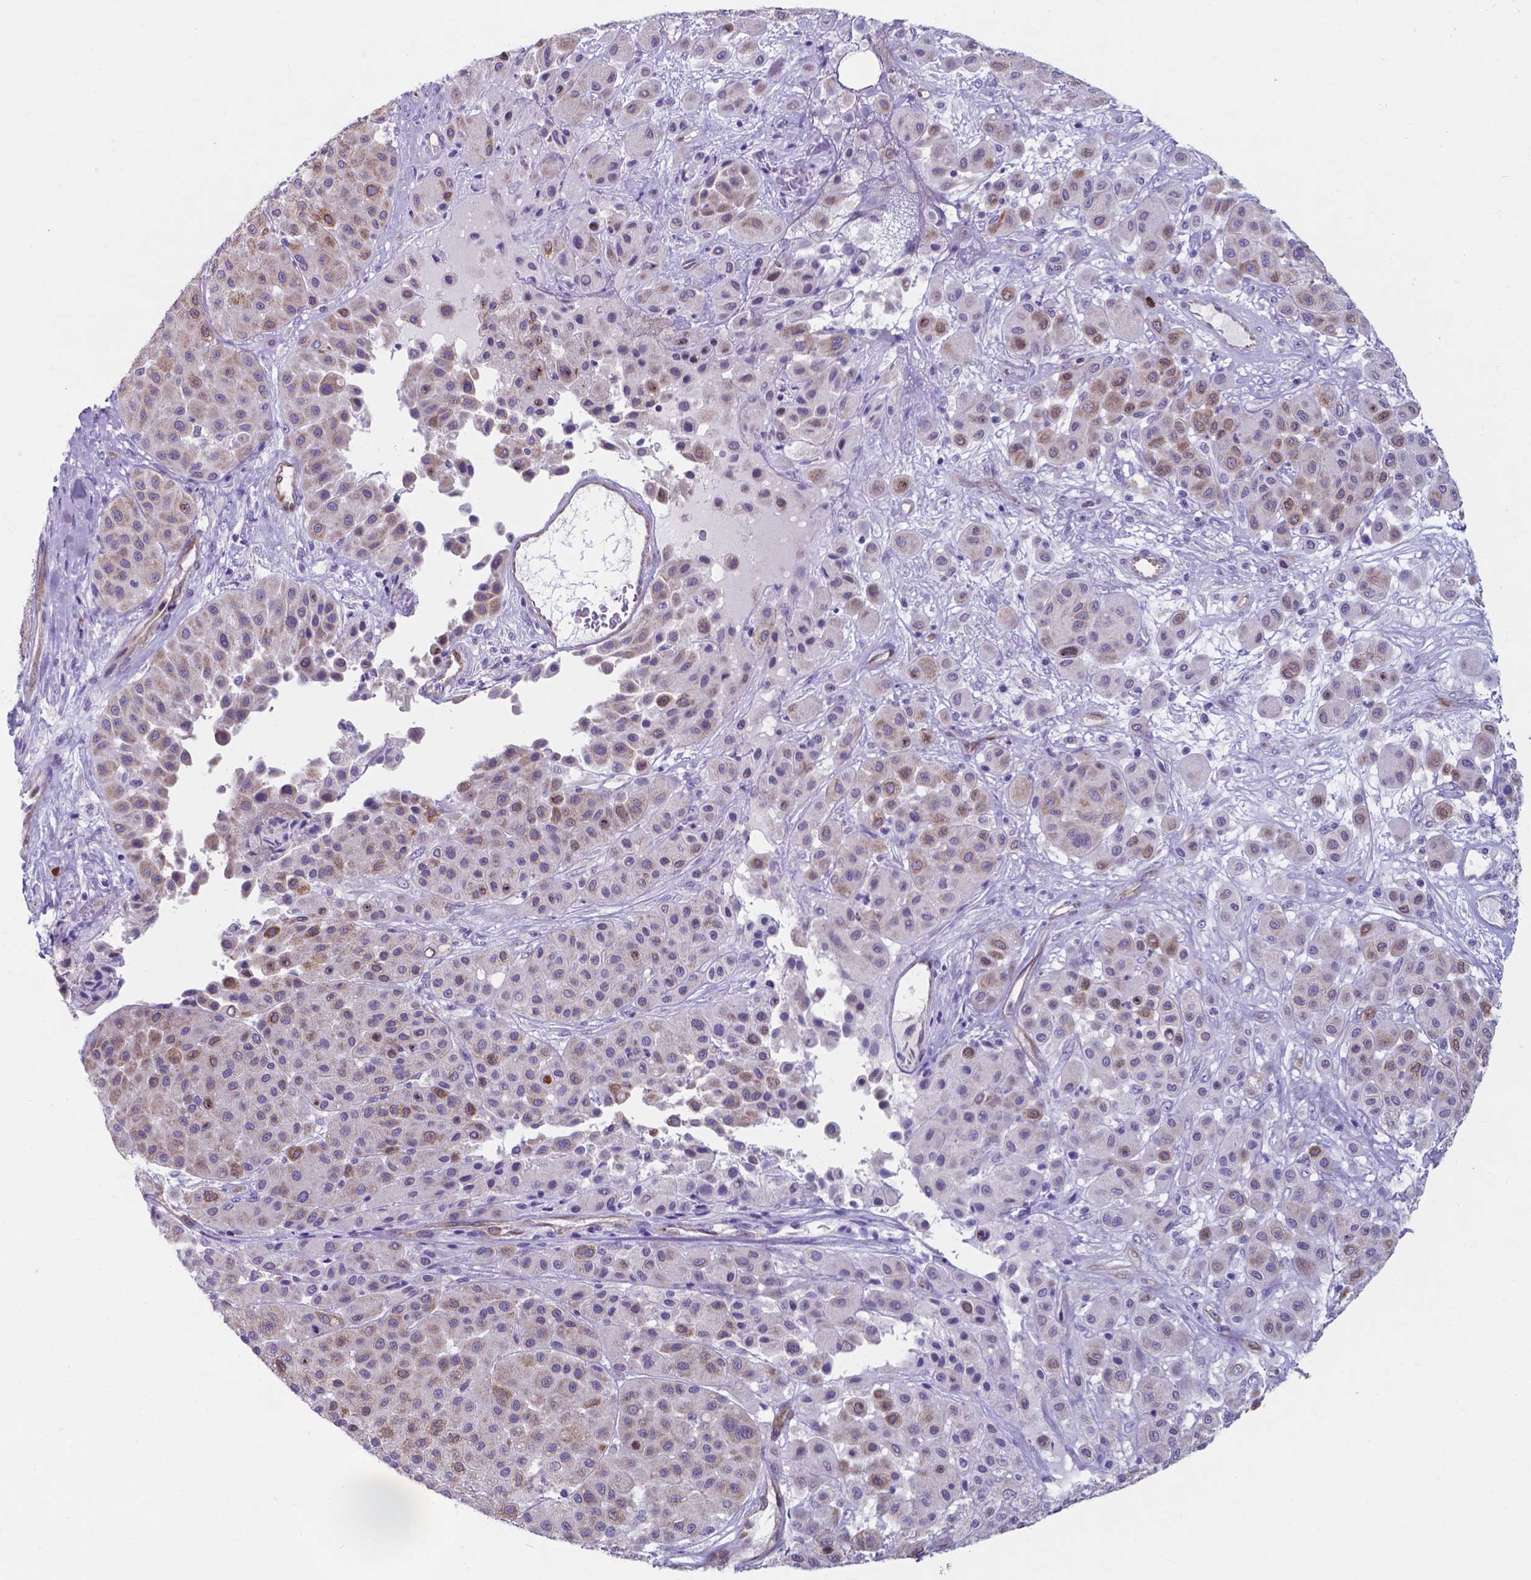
{"staining": {"intensity": "negative", "quantity": "none", "location": "none"}, "tissue": "melanoma", "cell_type": "Tumor cells", "image_type": "cancer", "snomed": [{"axis": "morphology", "description": "Malignant melanoma, Metastatic site"}, {"axis": "topography", "description": "Smooth muscle"}], "caption": "High magnification brightfield microscopy of malignant melanoma (metastatic site) stained with DAB (brown) and counterstained with hematoxylin (blue): tumor cells show no significant staining.", "gene": "UBE2J1", "patient": {"sex": "male", "age": 41}}